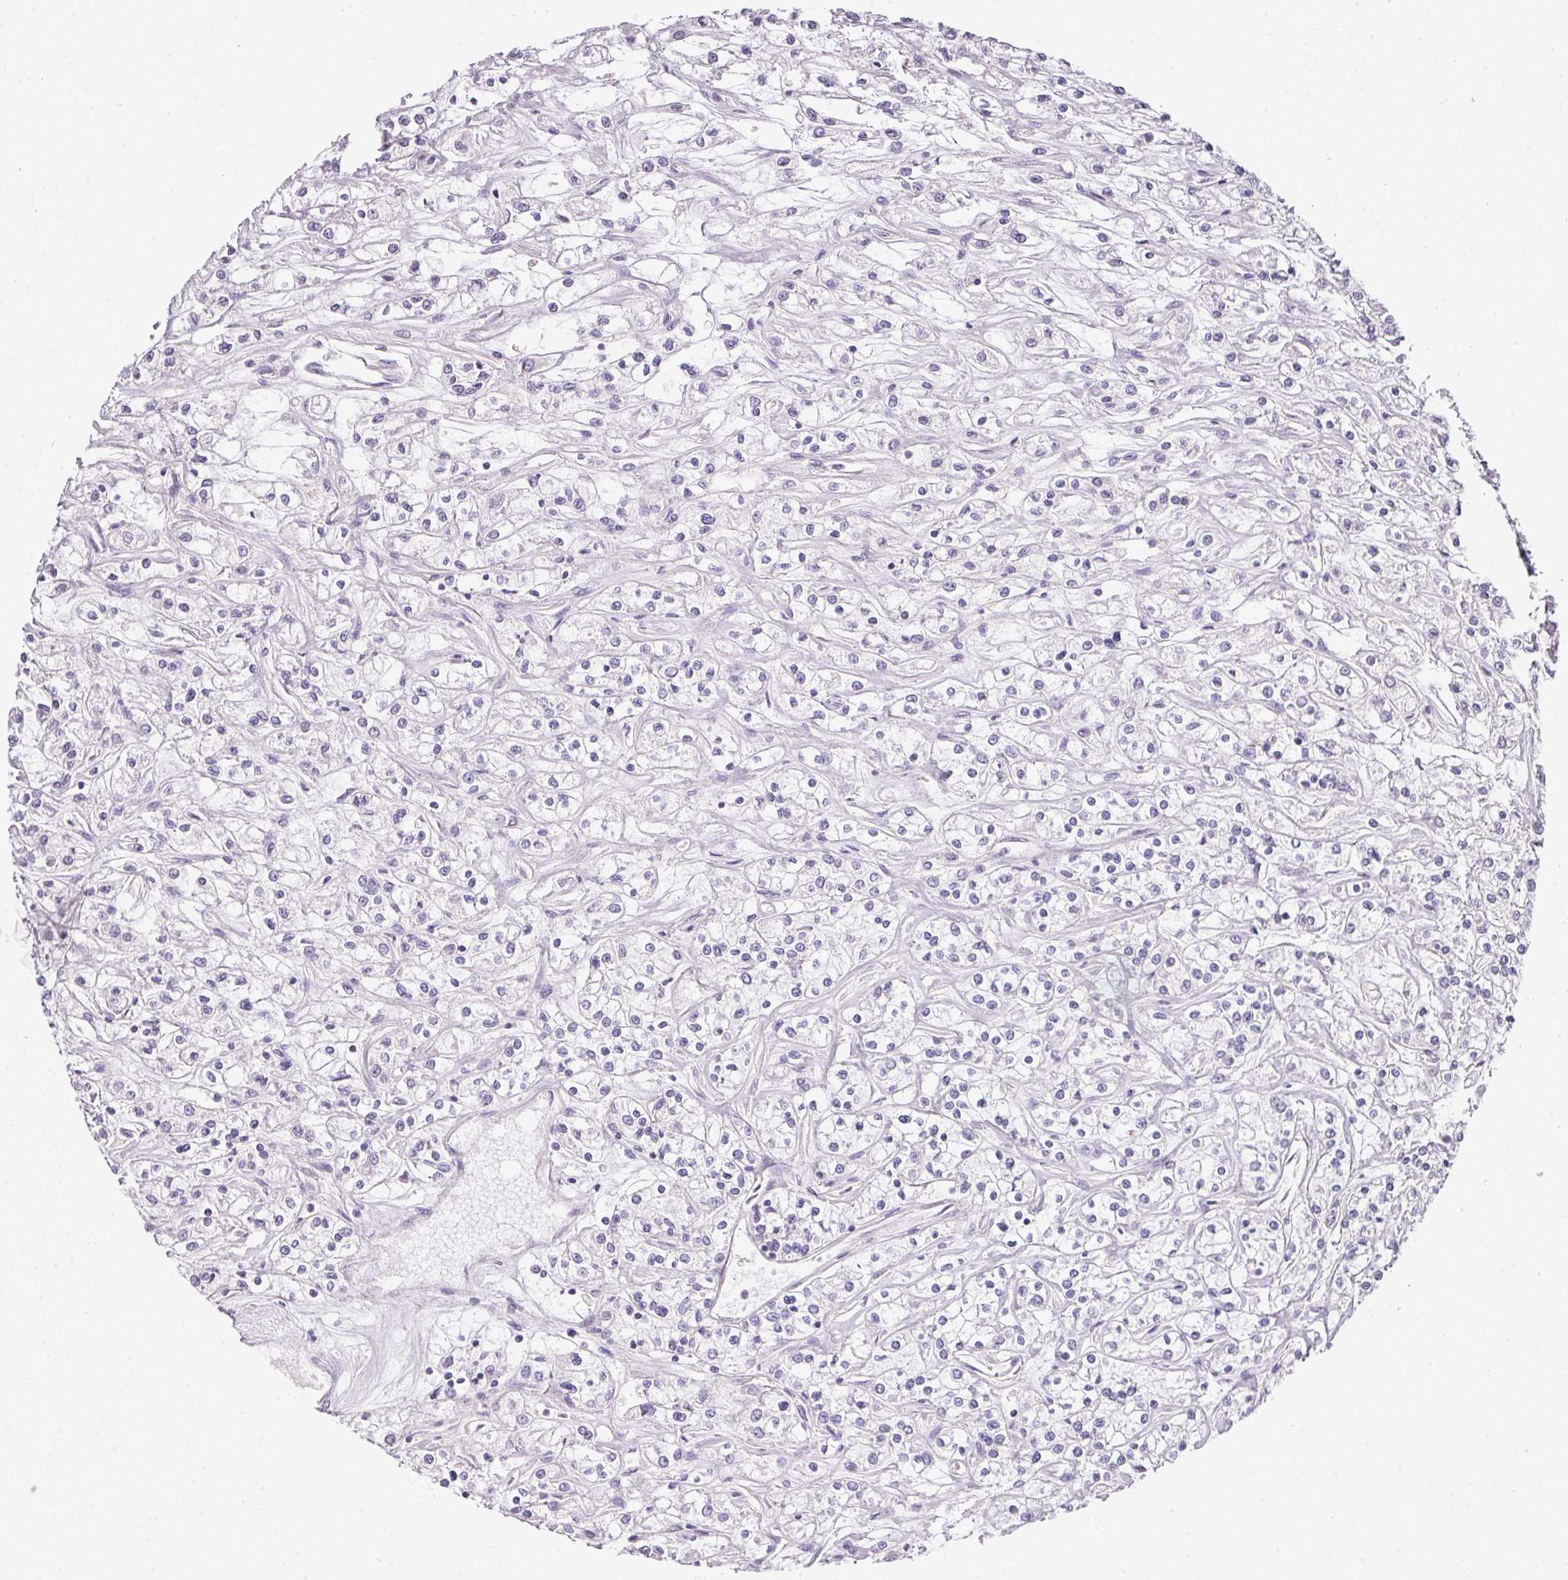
{"staining": {"intensity": "negative", "quantity": "none", "location": "none"}, "tissue": "renal cancer", "cell_type": "Tumor cells", "image_type": "cancer", "snomed": [{"axis": "morphology", "description": "Adenocarcinoma, NOS"}, {"axis": "topography", "description": "Kidney"}], "caption": "Immunohistochemical staining of human adenocarcinoma (renal) displays no significant staining in tumor cells.", "gene": "RAX2", "patient": {"sex": "female", "age": 59}}